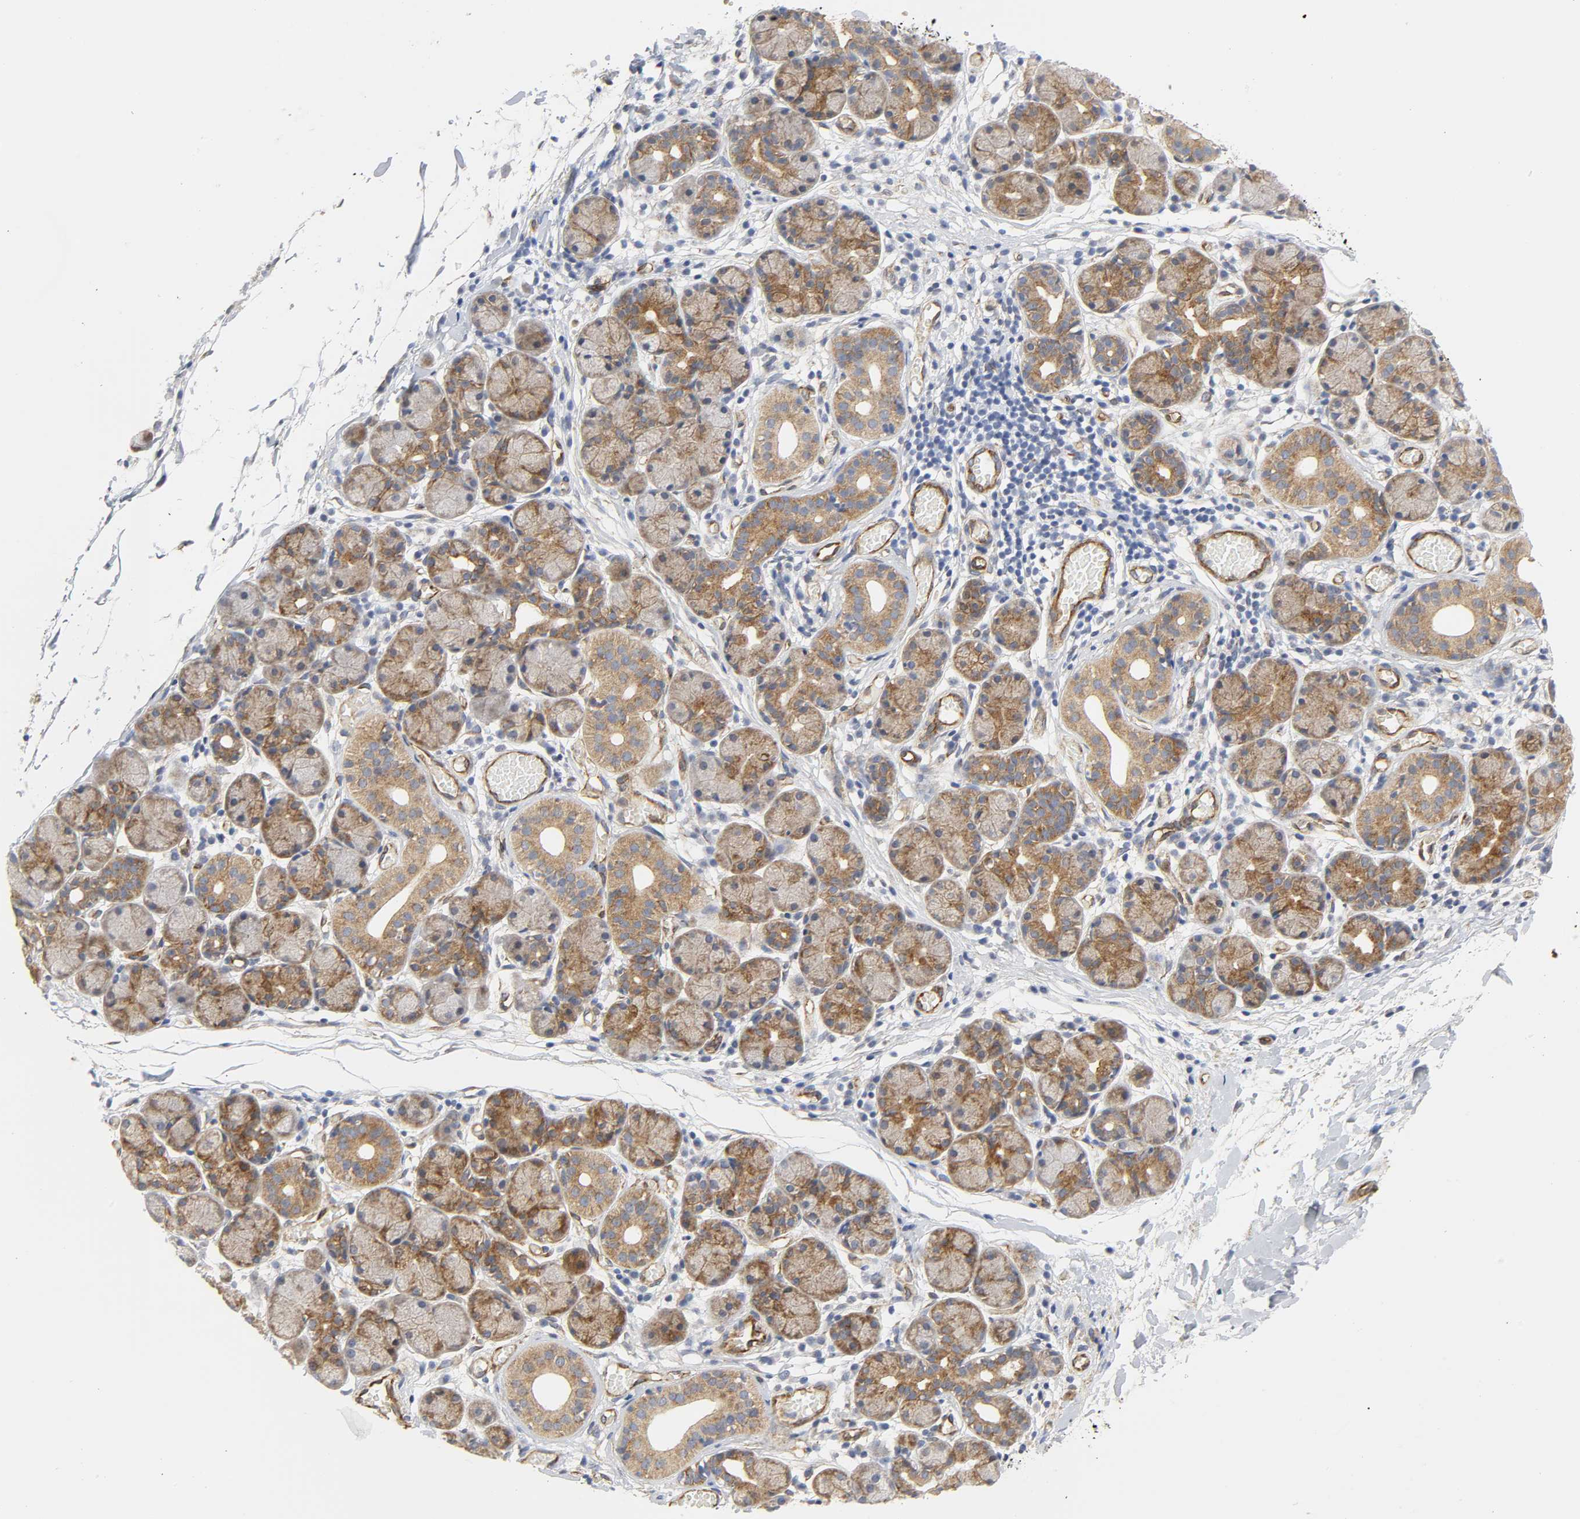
{"staining": {"intensity": "moderate", "quantity": ">75%", "location": "cytoplasmic/membranous"}, "tissue": "salivary gland", "cell_type": "Glandular cells", "image_type": "normal", "snomed": [{"axis": "morphology", "description": "Normal tissue, NOS"}, {"axis": "topography", "description": "Salivary gland"}], "caption": "High-magnification brightfield microscopy of benign salivary gland stained with DAB (brown) and counterstained with hematoxylin (blue). glandular cells exhibit moderate cytoplasmic/membranous staining is appreciated in about>75% of cells.", "gene": "DOCK1", "patient": {"sex": "female", "age": 24}}